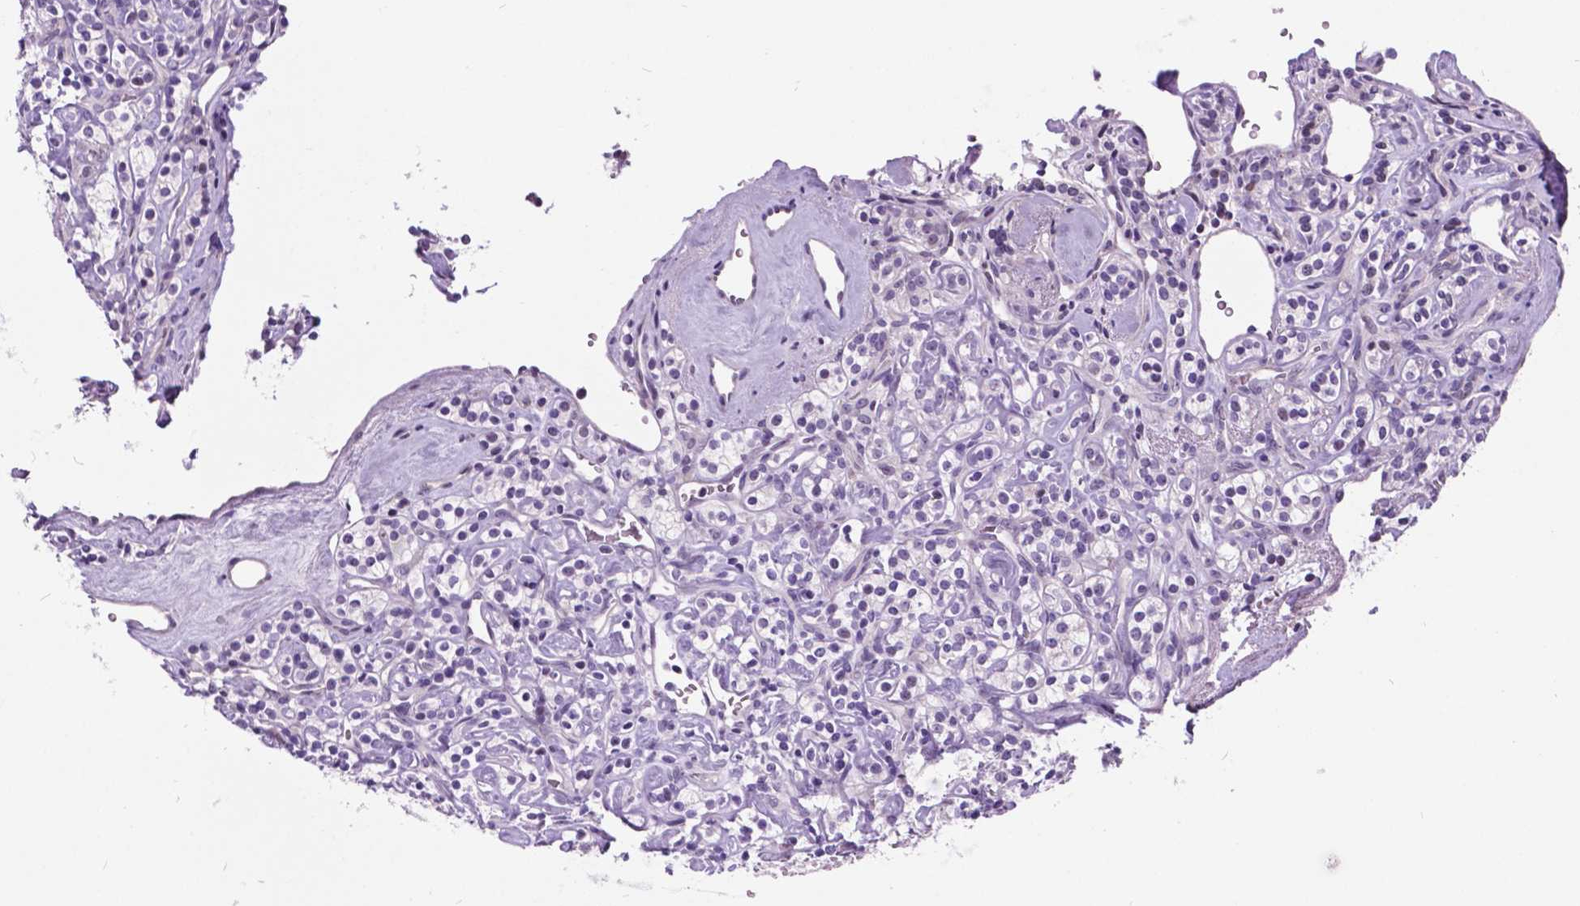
{"staining": {"intensity": "negative", "quantity": "none", "location": "none"}, "tissue": "renal cancer", "cell_type": "Tumor cells", "image_type": "cancer", "snomed": [{"axis": "morphology", "description": "Adenocarcinoma, NOS"}, {"axis": "topography", "description": "Kidney"}], "caption": "Tumor cells are negative for protein expression in human adenocarcinoma (renal).", "gene": "DPF3", "patient": {"sex": "male", "age": 77}}